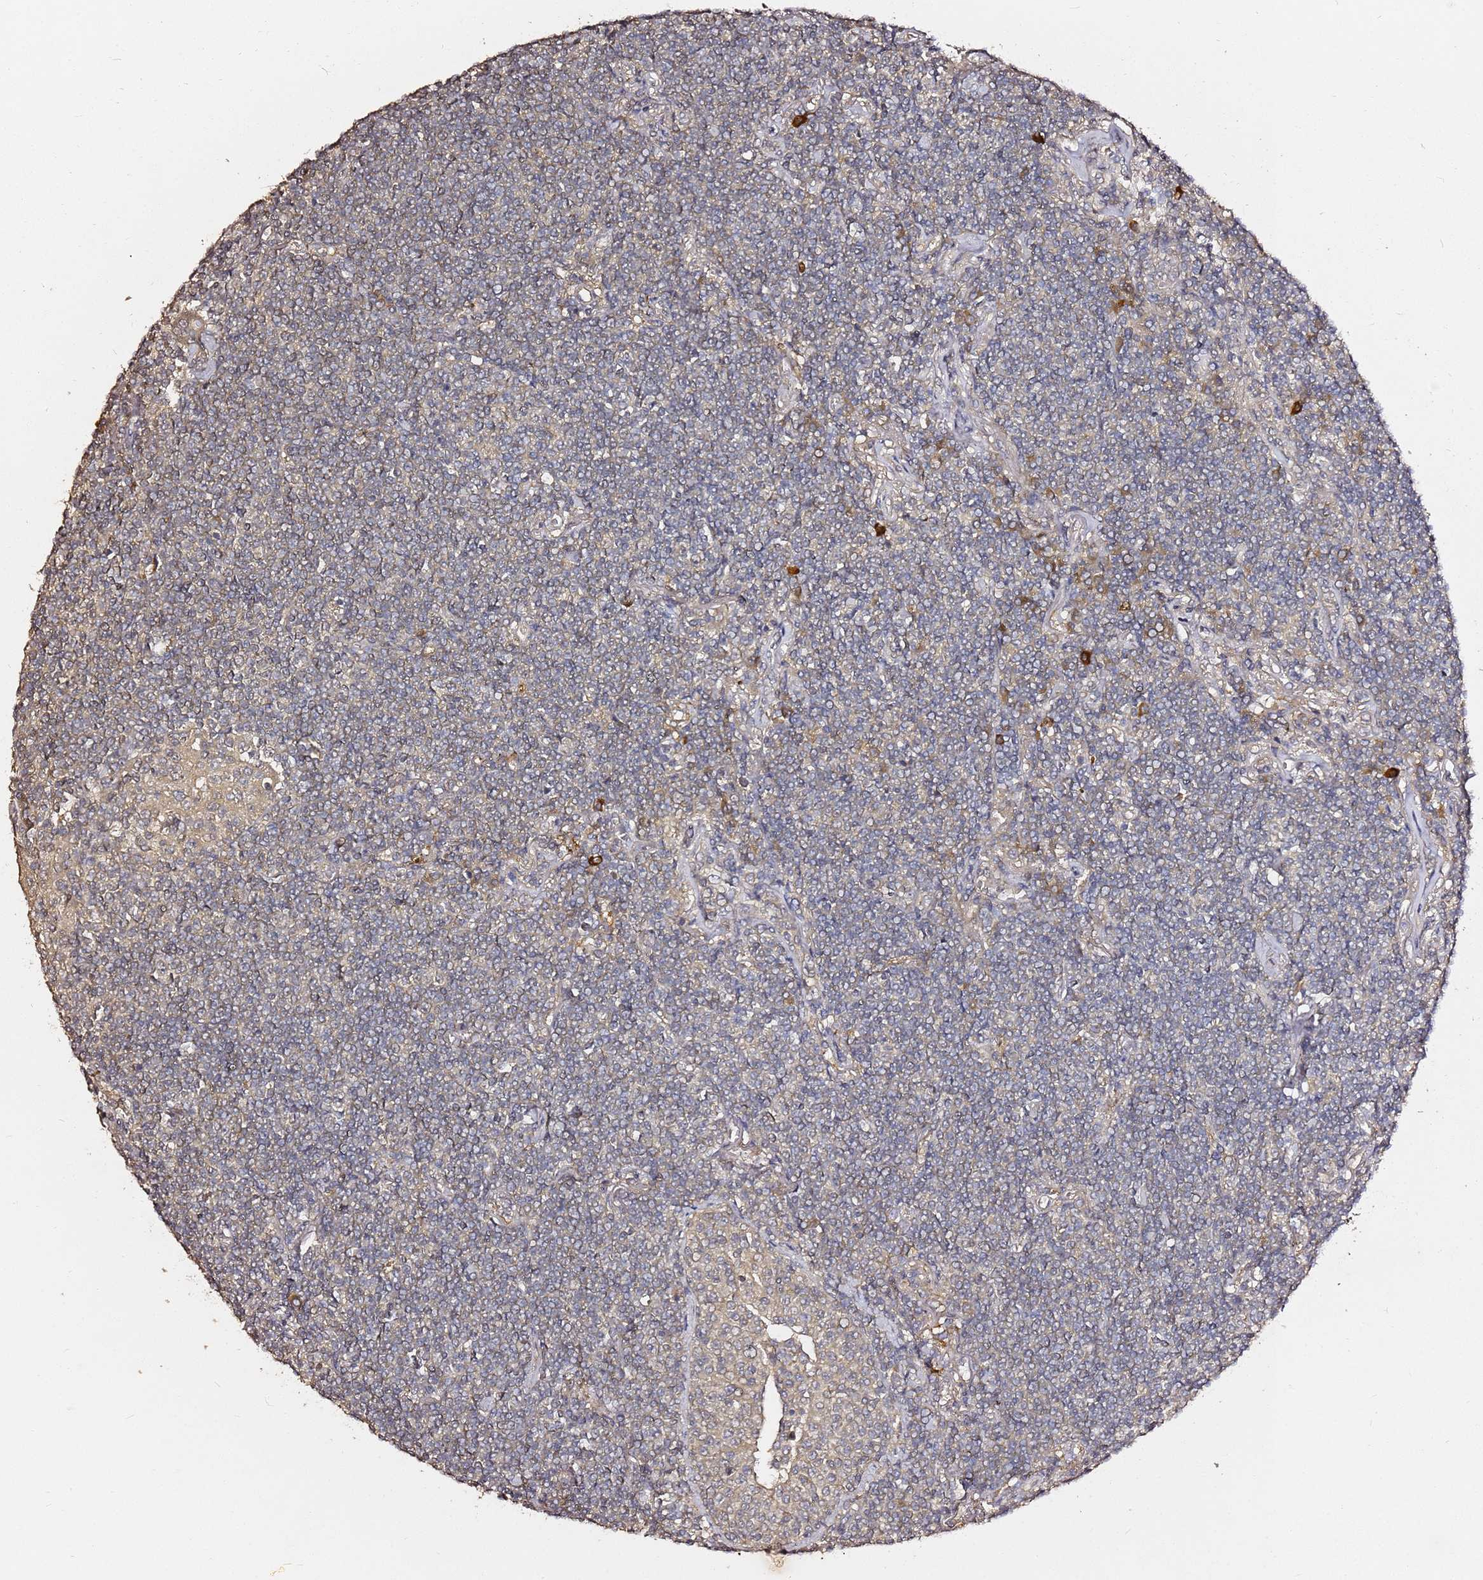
{"staining": {"intensity": "negative", "quantity": "none", "location": "none"}, "tissue": "lymphoma", "cell_type": "Tumor cells", "image_type": "cancer", "snomed": [{"axis": "morphology", "description": "Malignant lymphoma, non-Hodgkin's type, Low grade"}, {"axis": "topography", "description": "Lung"}], "caption": "Immunohistochemical staining of human lymphoma reveals no significant staining in tumor cells.", "gene": "C6orf136", "patient": {"sex": "female", "age": 71}}